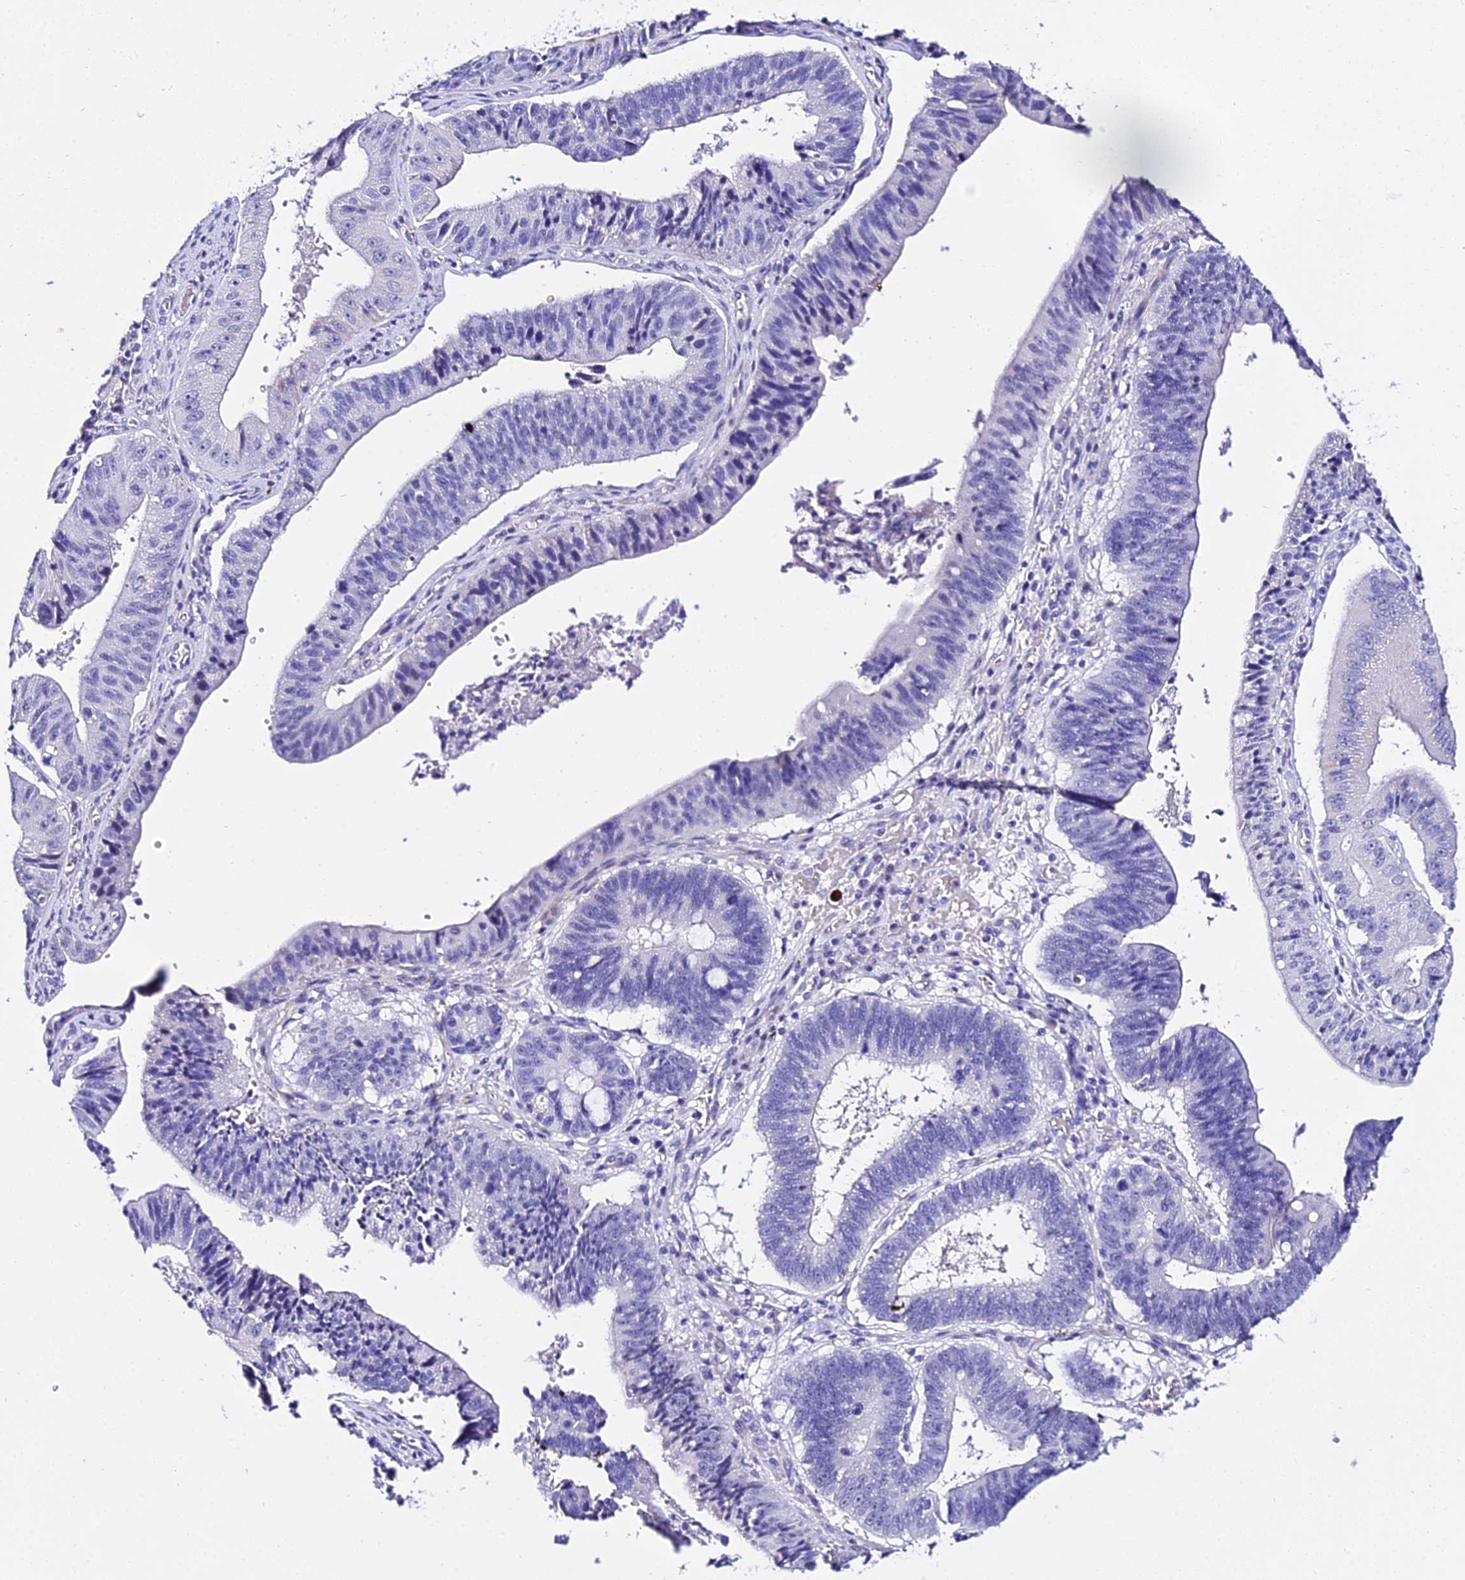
{"staining": {"intensity": "negative", "quantity": "none", "location": "none"}, "tissue": "stomach cancer", "cell_type": "Tumor cells", "image_type": "cancer", "snomed": [{"axis": "morphology", "description": "Adenocarcinoma, NOS"}, {"axis": "topography", "description": "Stomach"}], "caption": "The image reveals no staining of tumor cells in stomach cancer.", "gene": "DEFB106A", "patient": {"sex": "male", "age": 59}}